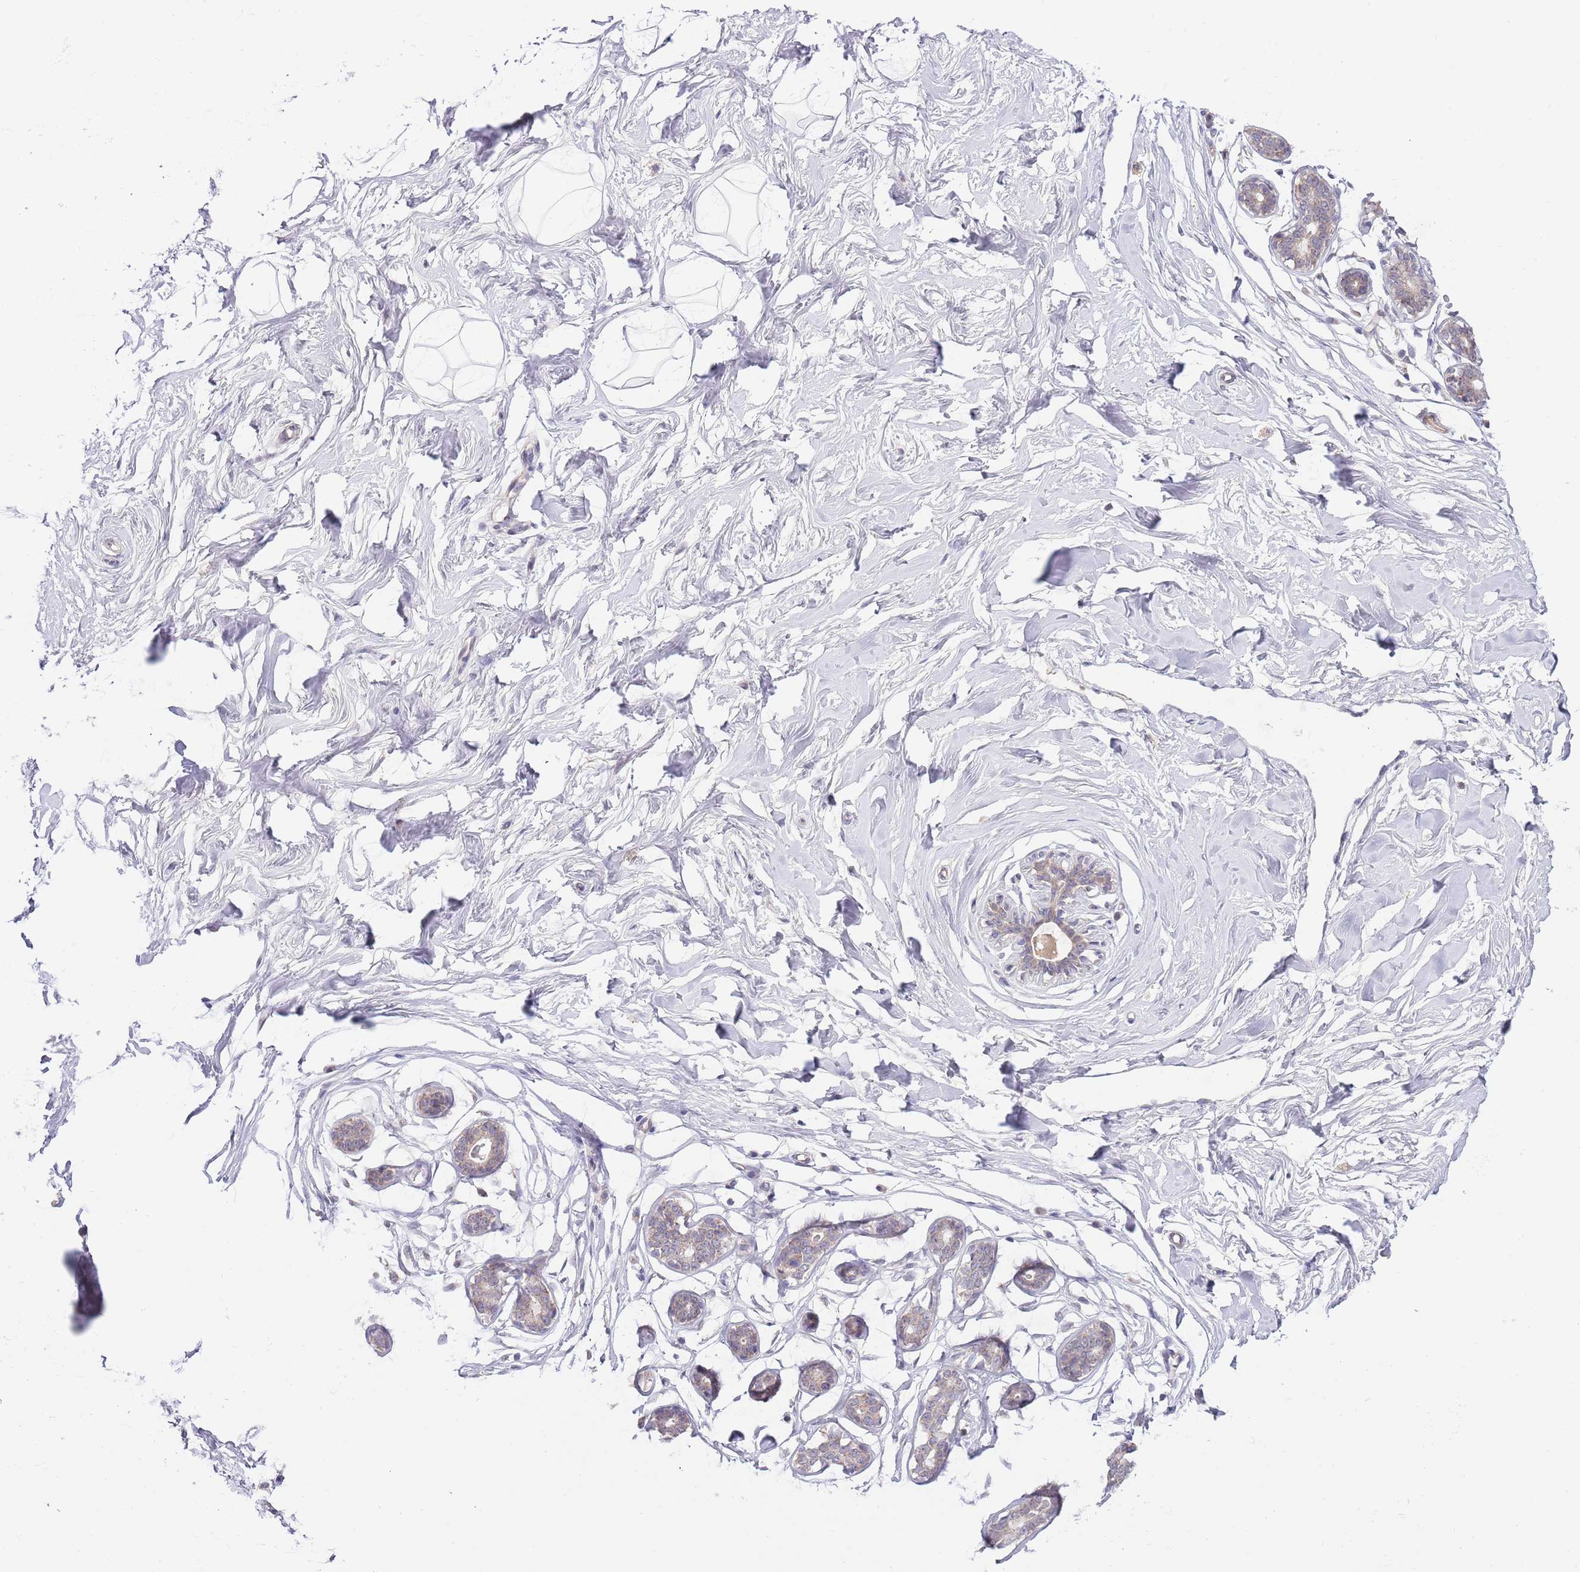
{"staining": {"intensity": "negative", "quantity": "none", "location": "none"}, "tissue": "breast", "cell_type": "Adipocytes", "image_type": "normal", "snomed": [{"axis": "morphology", "description": "Normal tissue, NOS"}, {"axis": "morphology", "description": "Adenoma, NOS"}, {"axis": "topography", "description": "Breast"}], "caption": "This is an immunohistochemistry (IHC) histopathology image of benign human breast. There is no positivity in adipocytes.", "gene": "AP1S2", "patient": {"sex": "female", "age": 23}}